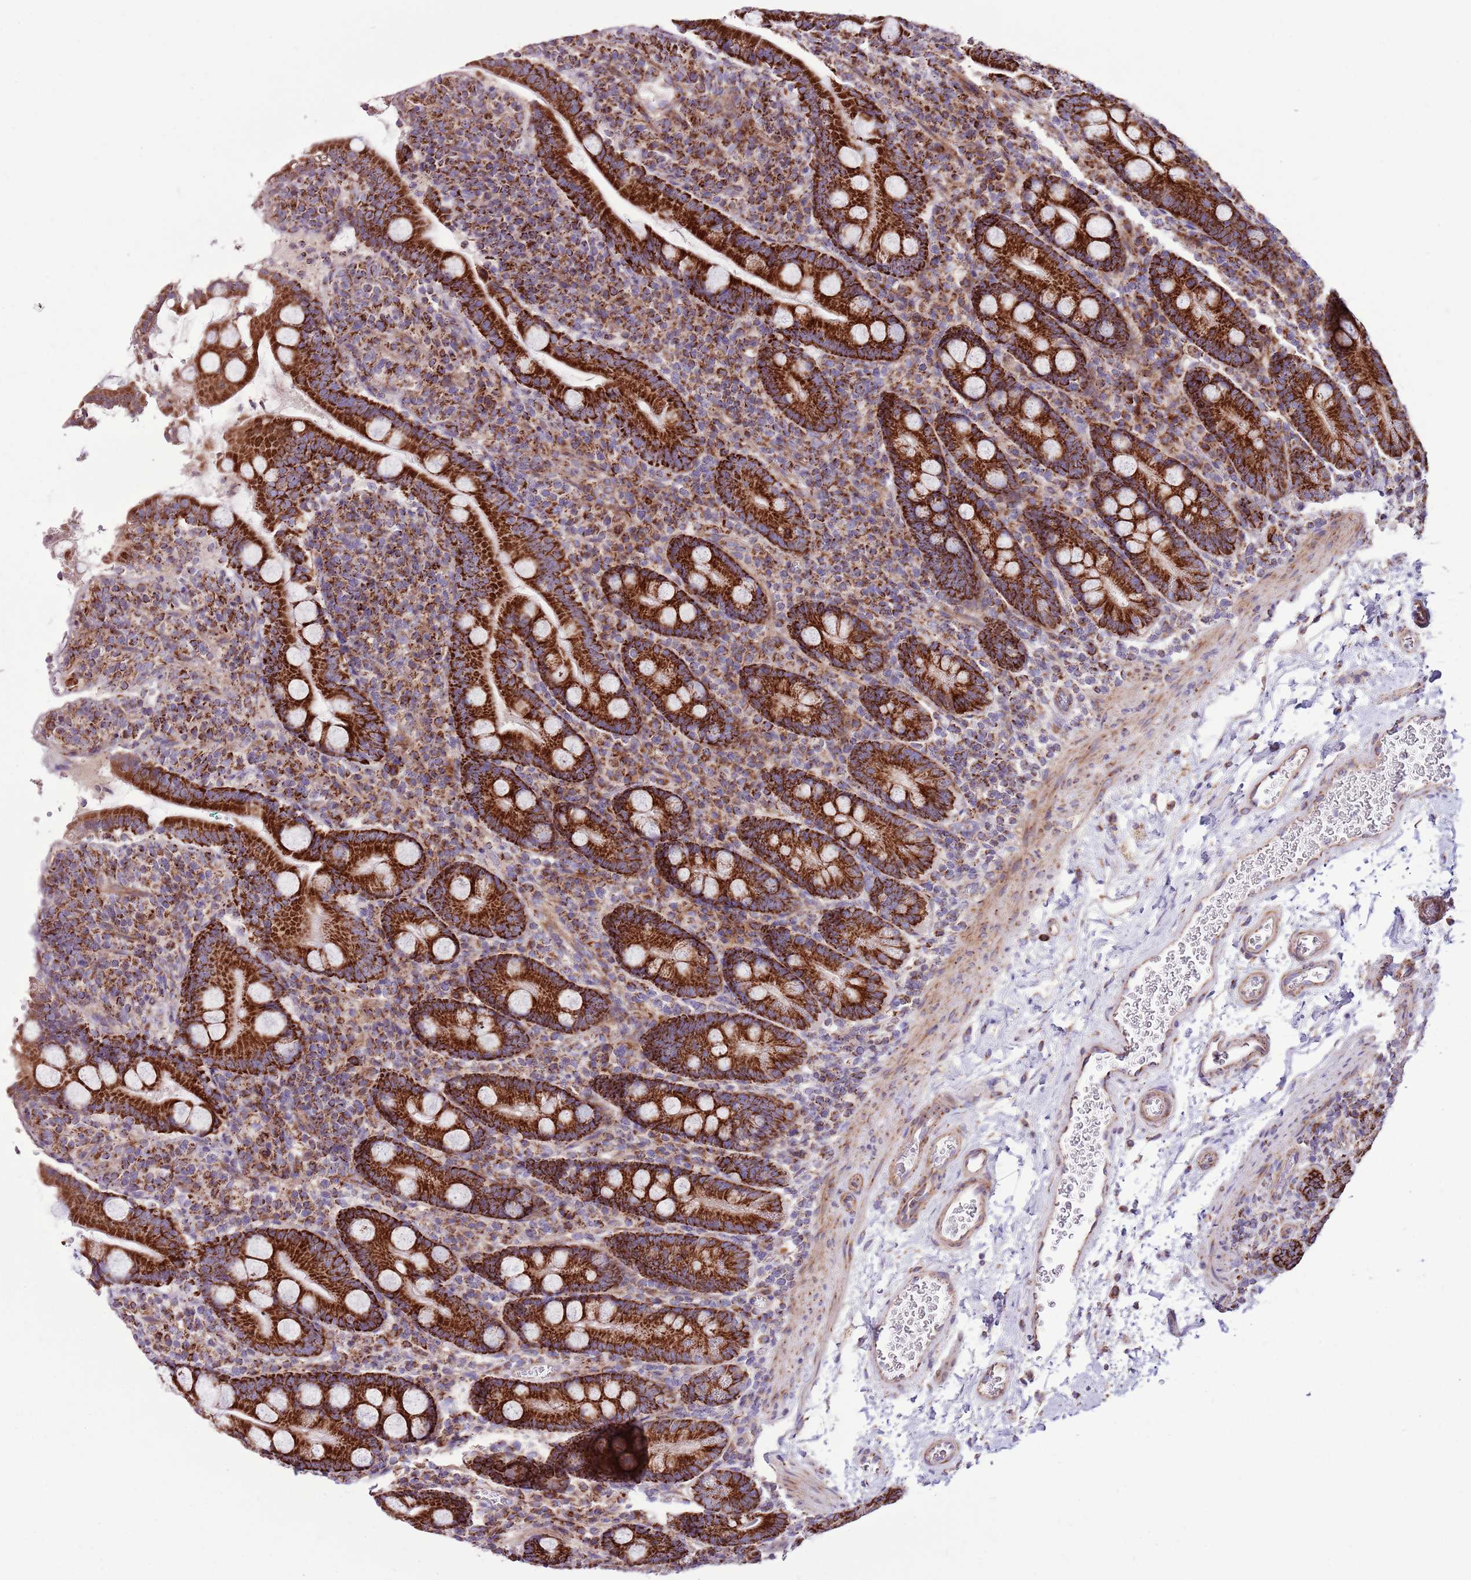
{"staining": {"intensity": "strong", "quantity": ">75%", "location": "cytoplasmic/membranous"}, "tissue": "duodenum", "cell_type": "Glandular cells", "image_type": "normal", "snomed": [{"axis": "morphology", "description": "Normal tissue, NOS"}, {"axis": "topography", "description": "Duodenum"}], "caption": "The immunohistochemical stain highlights strong cytoplasmic/membranous staining in glandular cells of benign duodenum. The staining is performed using DAB brown chromogen to label protein expression. The nuclei are counter-stained blue using hematoxylin.", "gene": "HECTD4", "patient": {"sex": "male", "age": 35}}